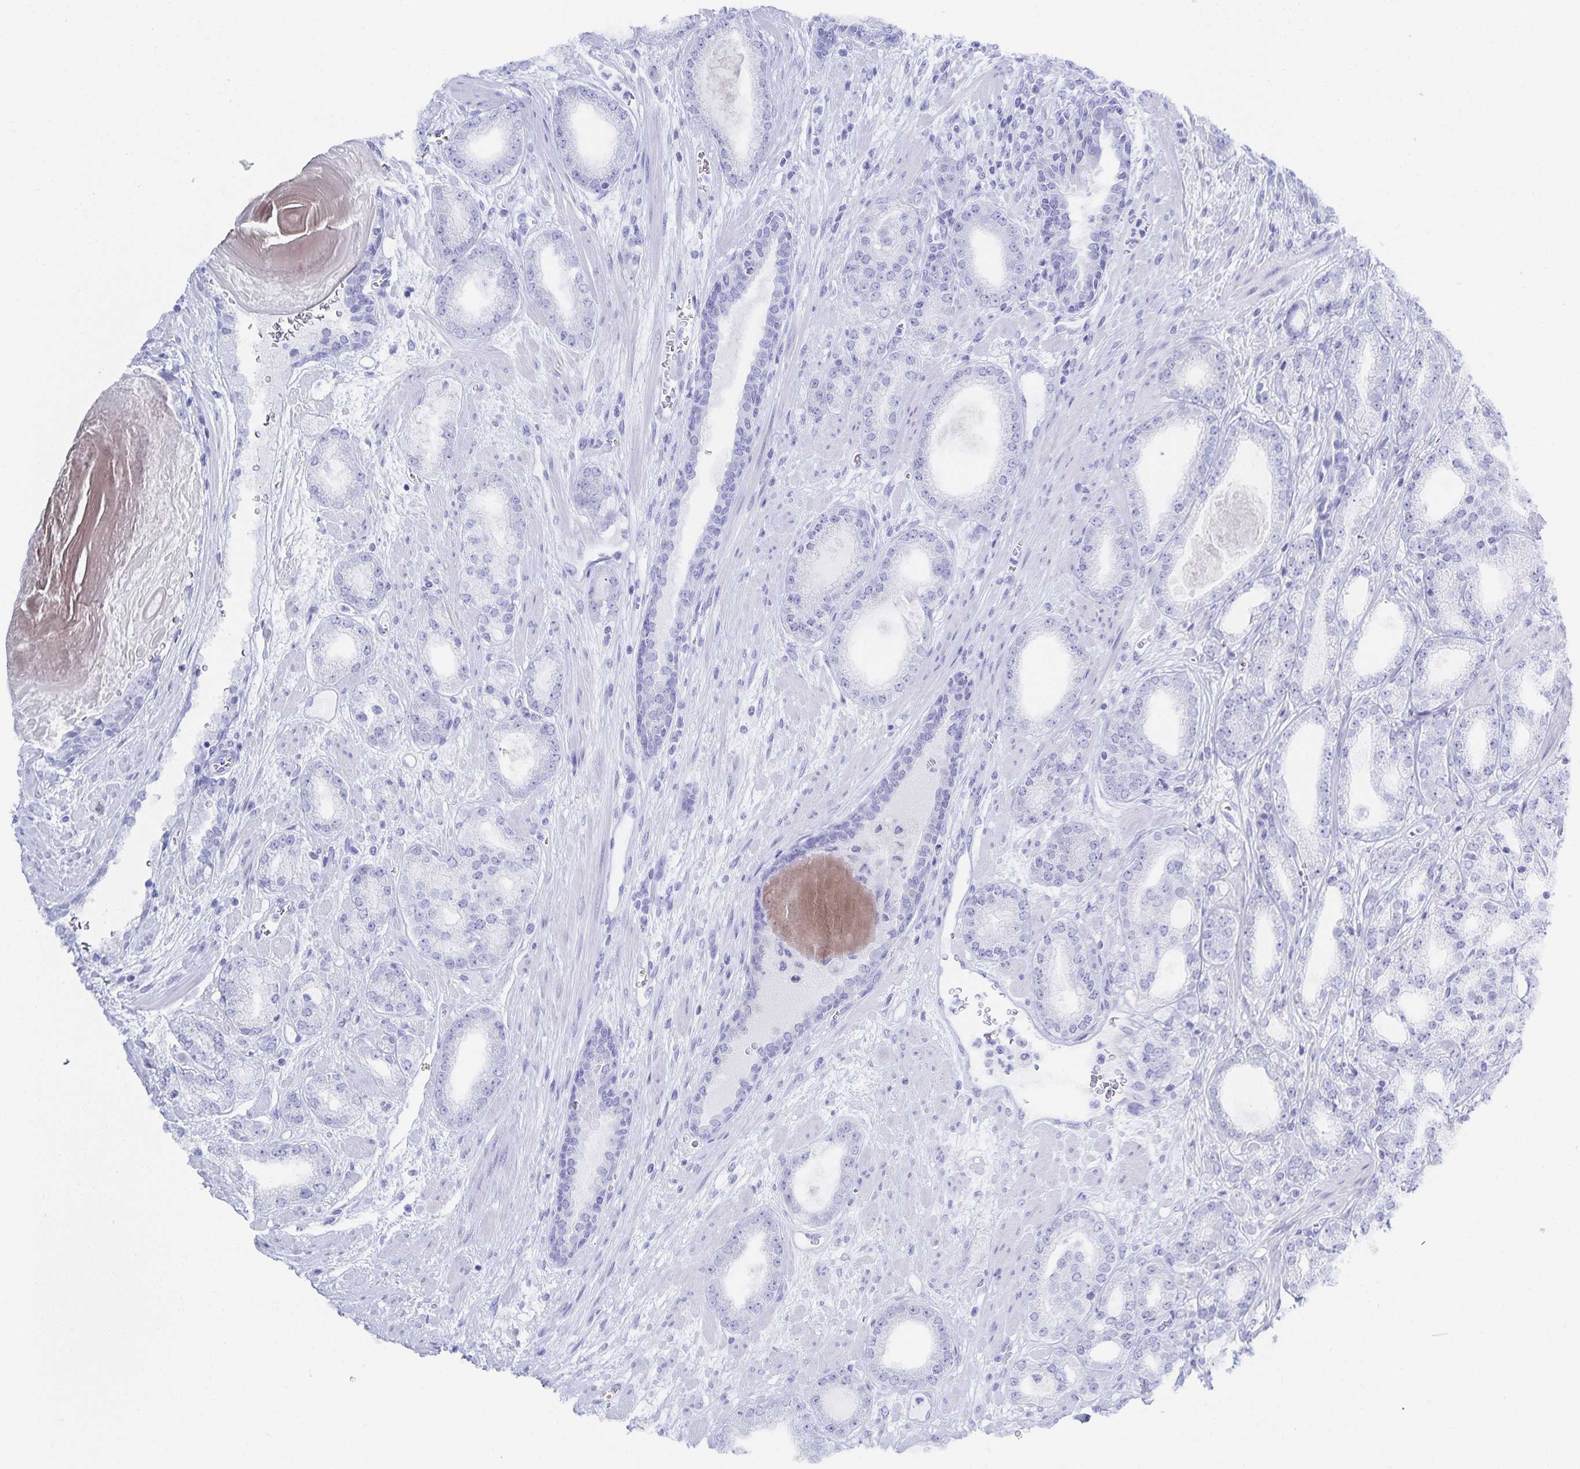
{"staining": {"intensity": "negative", "quantity": "none", "location": "none"}, "tissue": "prostate cancer", "cell_type": "Tumor cells", "image_type": "cancer", "snomed": [{"axis": "morphology", "description": "Adenocarcinoma, High grade"}, {"axis": "topography", "description": "Prostate"}], "caption": "Immunohistochemistry (IHC) of human prostate cancer reveals no positivity in tumor cells. (Stains: DAB IHC with hematoxylin counter stain, Microscopy: brightfield microscopy at high magnification).", "gene": "SNTN", "patient": {"sex": "male", "age": 64}}